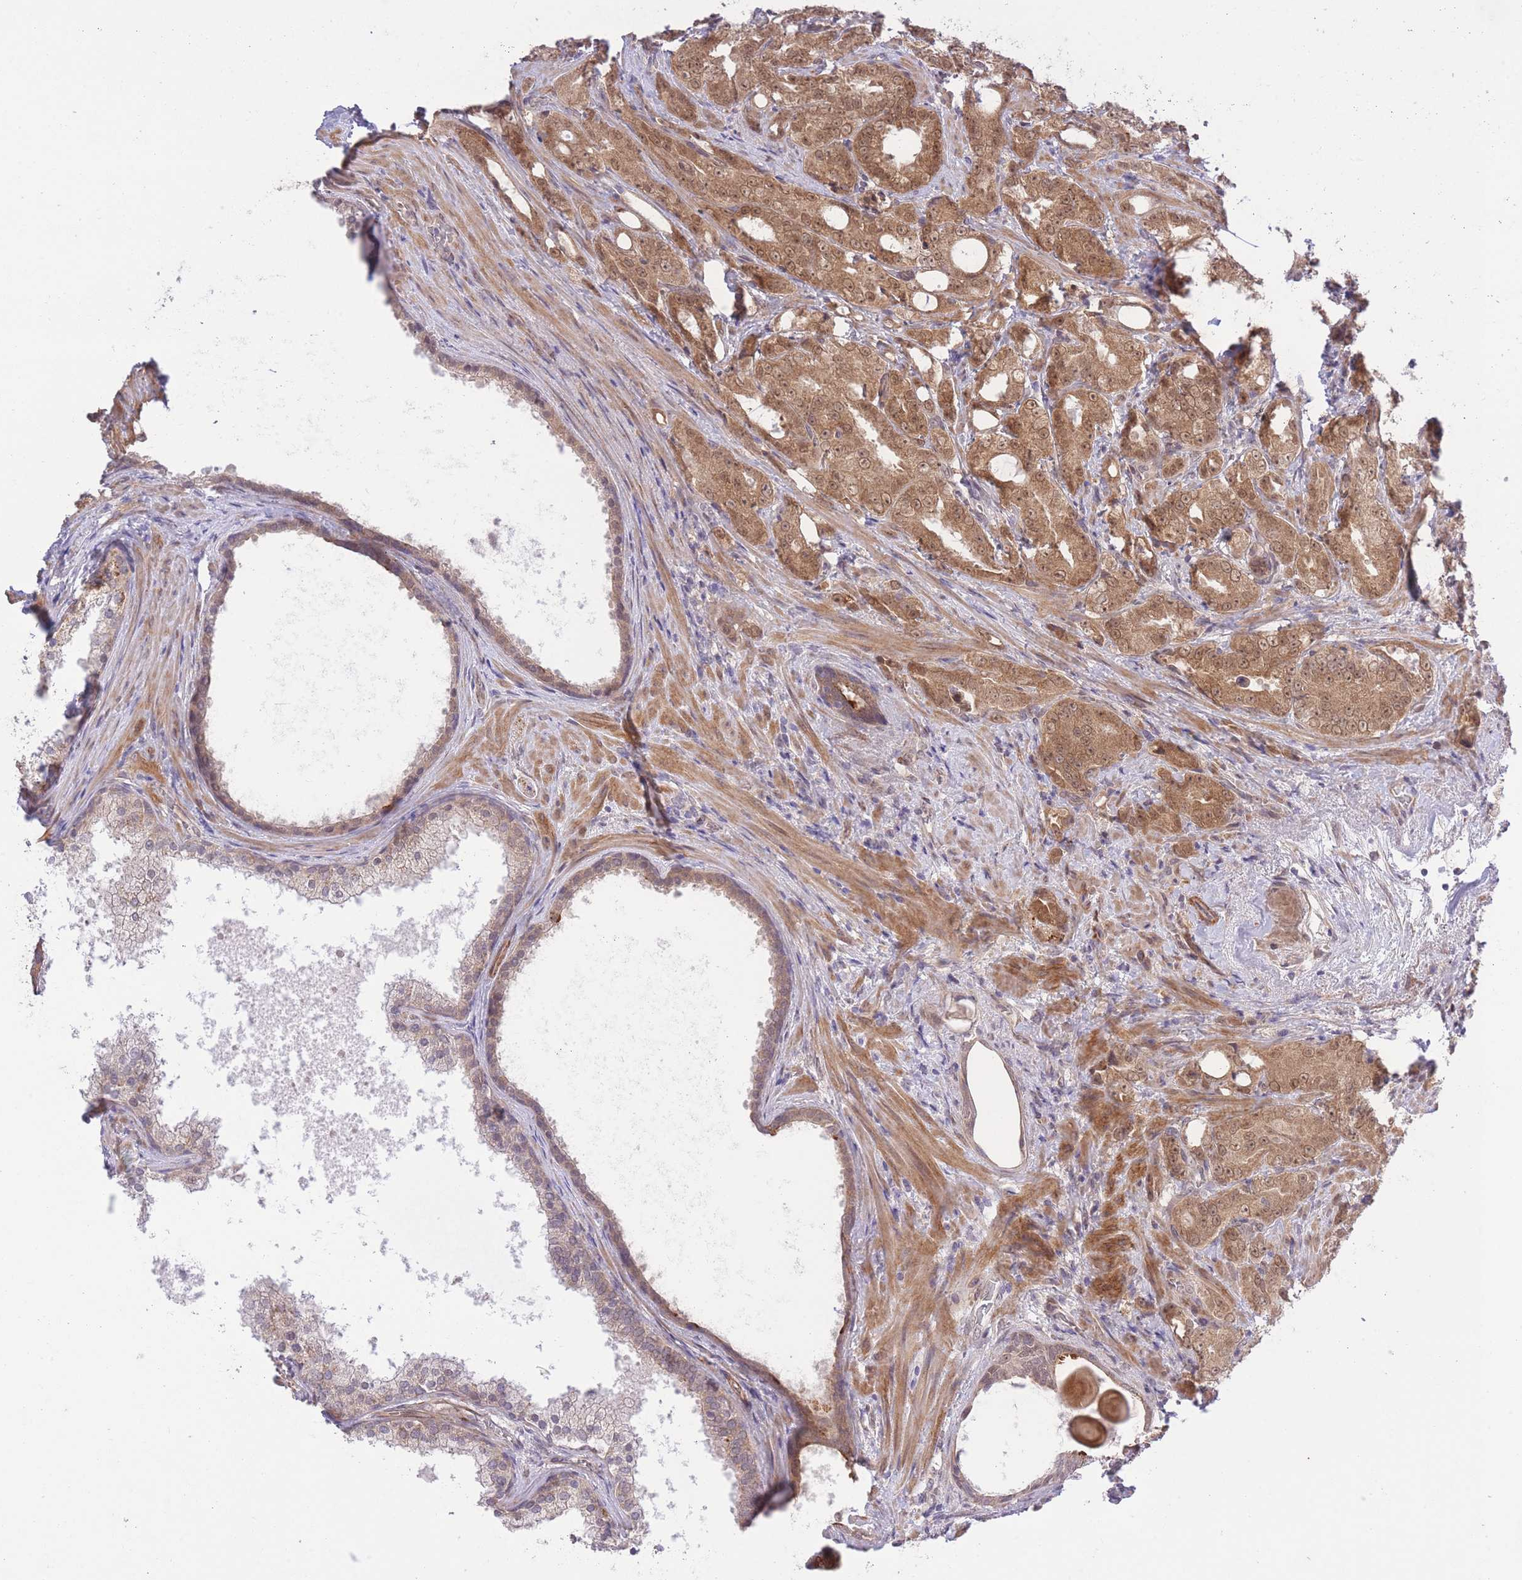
{"staining": {"intensity": "moderate", "quantity": ">75%", "location": "cytoplasmic/membranous,nuclear"}, "tissue": "prostate cancer", "cell_type": "Tumor cells", "image_type": "cancer", "snomed": [{"axis": "morphology", "description": "Adenocarcinoma, High grade"}, {"axis": "topography", "description": "Prostate"}], "caption": "Immunohistochemistry (IHC) (DAB (3,3'-diaminobenzidine)) staining of human high-grade adenocarcinoma (prostate) exhibits moderate cytoplasmic/membranous and nuclear protein positivity in approximately >75% of tumor cells. The protein is stained brown, and the nuclei are stained in blue (DAB IHC with brightfield microscopy, high magnification).", "gene": "ELOA2", "patient": {"sex": "male", "age": 69}}